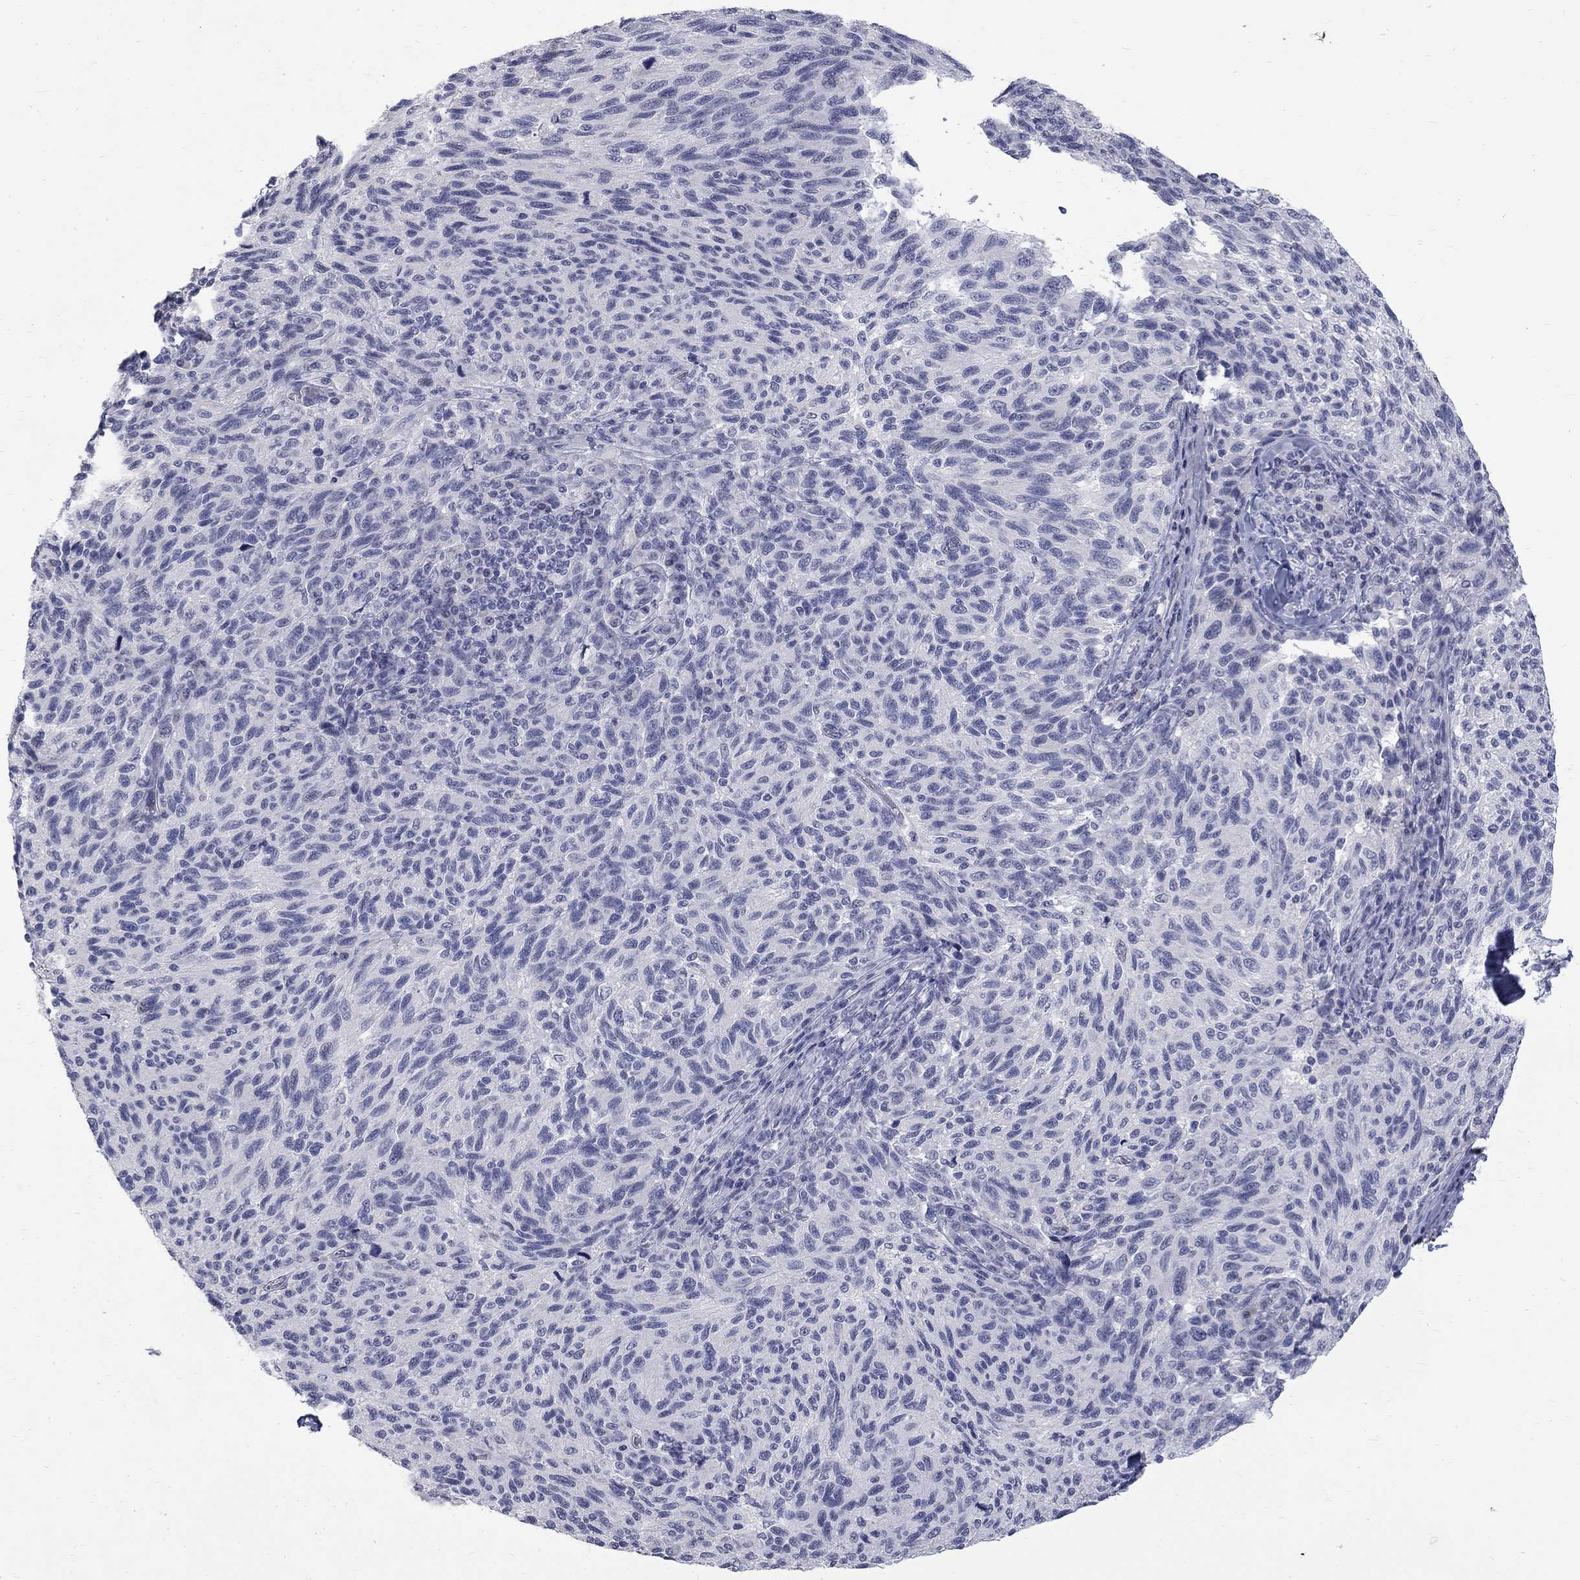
{"staining": {"intensity": "negative", "quantity": "none", "location": "none"}, "tissue": "melanoma", "cell_type": "Tumor cells", "image_type": "cancer", "snomed": [{"axis": "morphology", "description": "Malignant melanoma, NOS"}, {"axis": "topography", "description": "Skin"}], "caption": "There is no significant staining in tumor cells of malignant melanoma.", "gene": "CTNND2", "patient": {"sex": "female", "age": 73}}